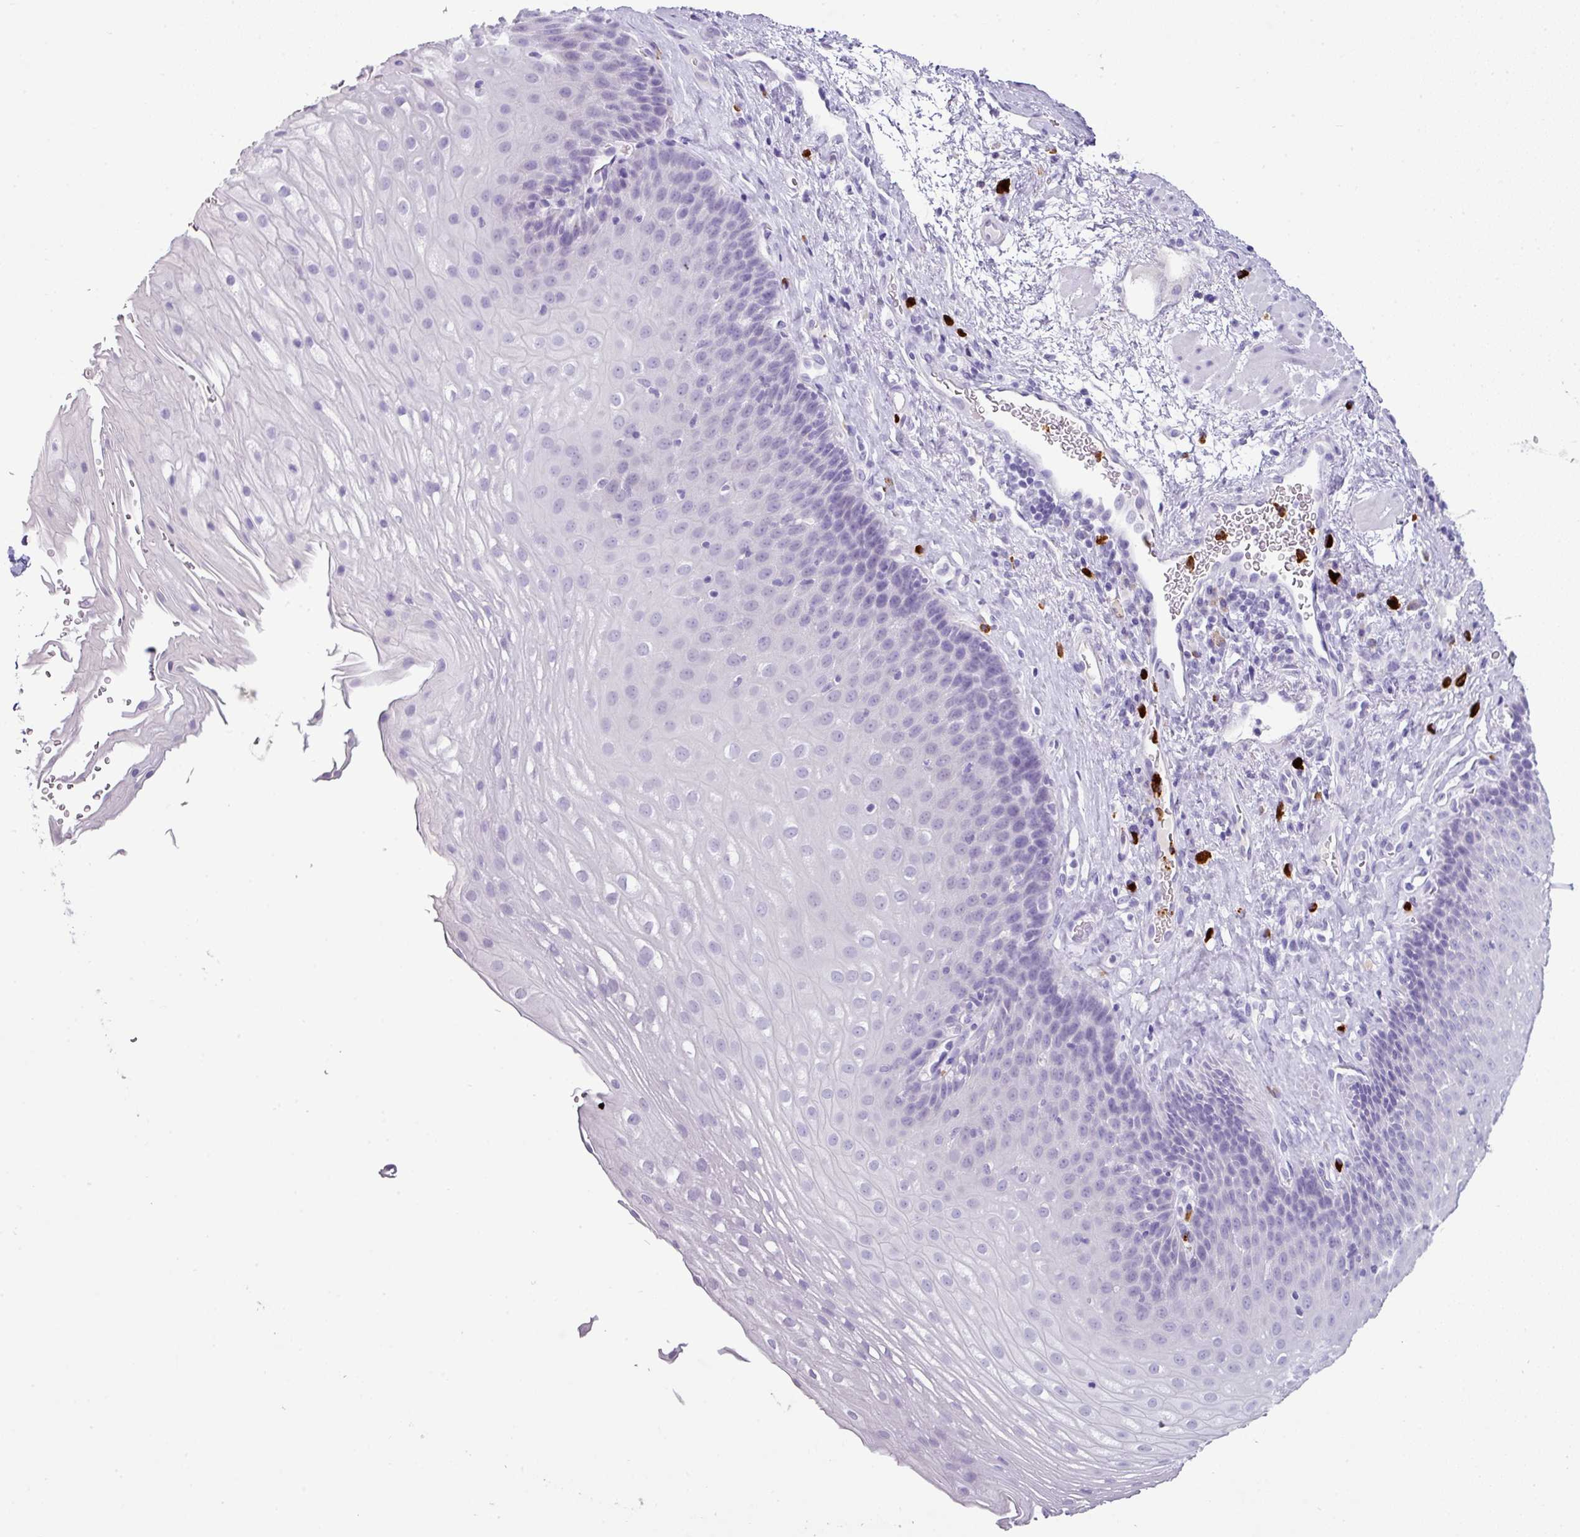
{"staining": {"intensity": "negative", "quantity": "none", "location": "none"}, "tissue": "esophagus", "cell_type": "Squamous epithelial cells", "image_type": "normal", "snomed": [{"axis": "morphology", "description": "Normal tissue, NOS"}, {"axis": "topography", "description": "Esophagus"}], "caption": "Human esophagus stained for a protein using immunohistochemistry displays no positivity in squamous epithelial cells.", "gene": "CTSG", "patient": {"sex": "female", "age": 66}}